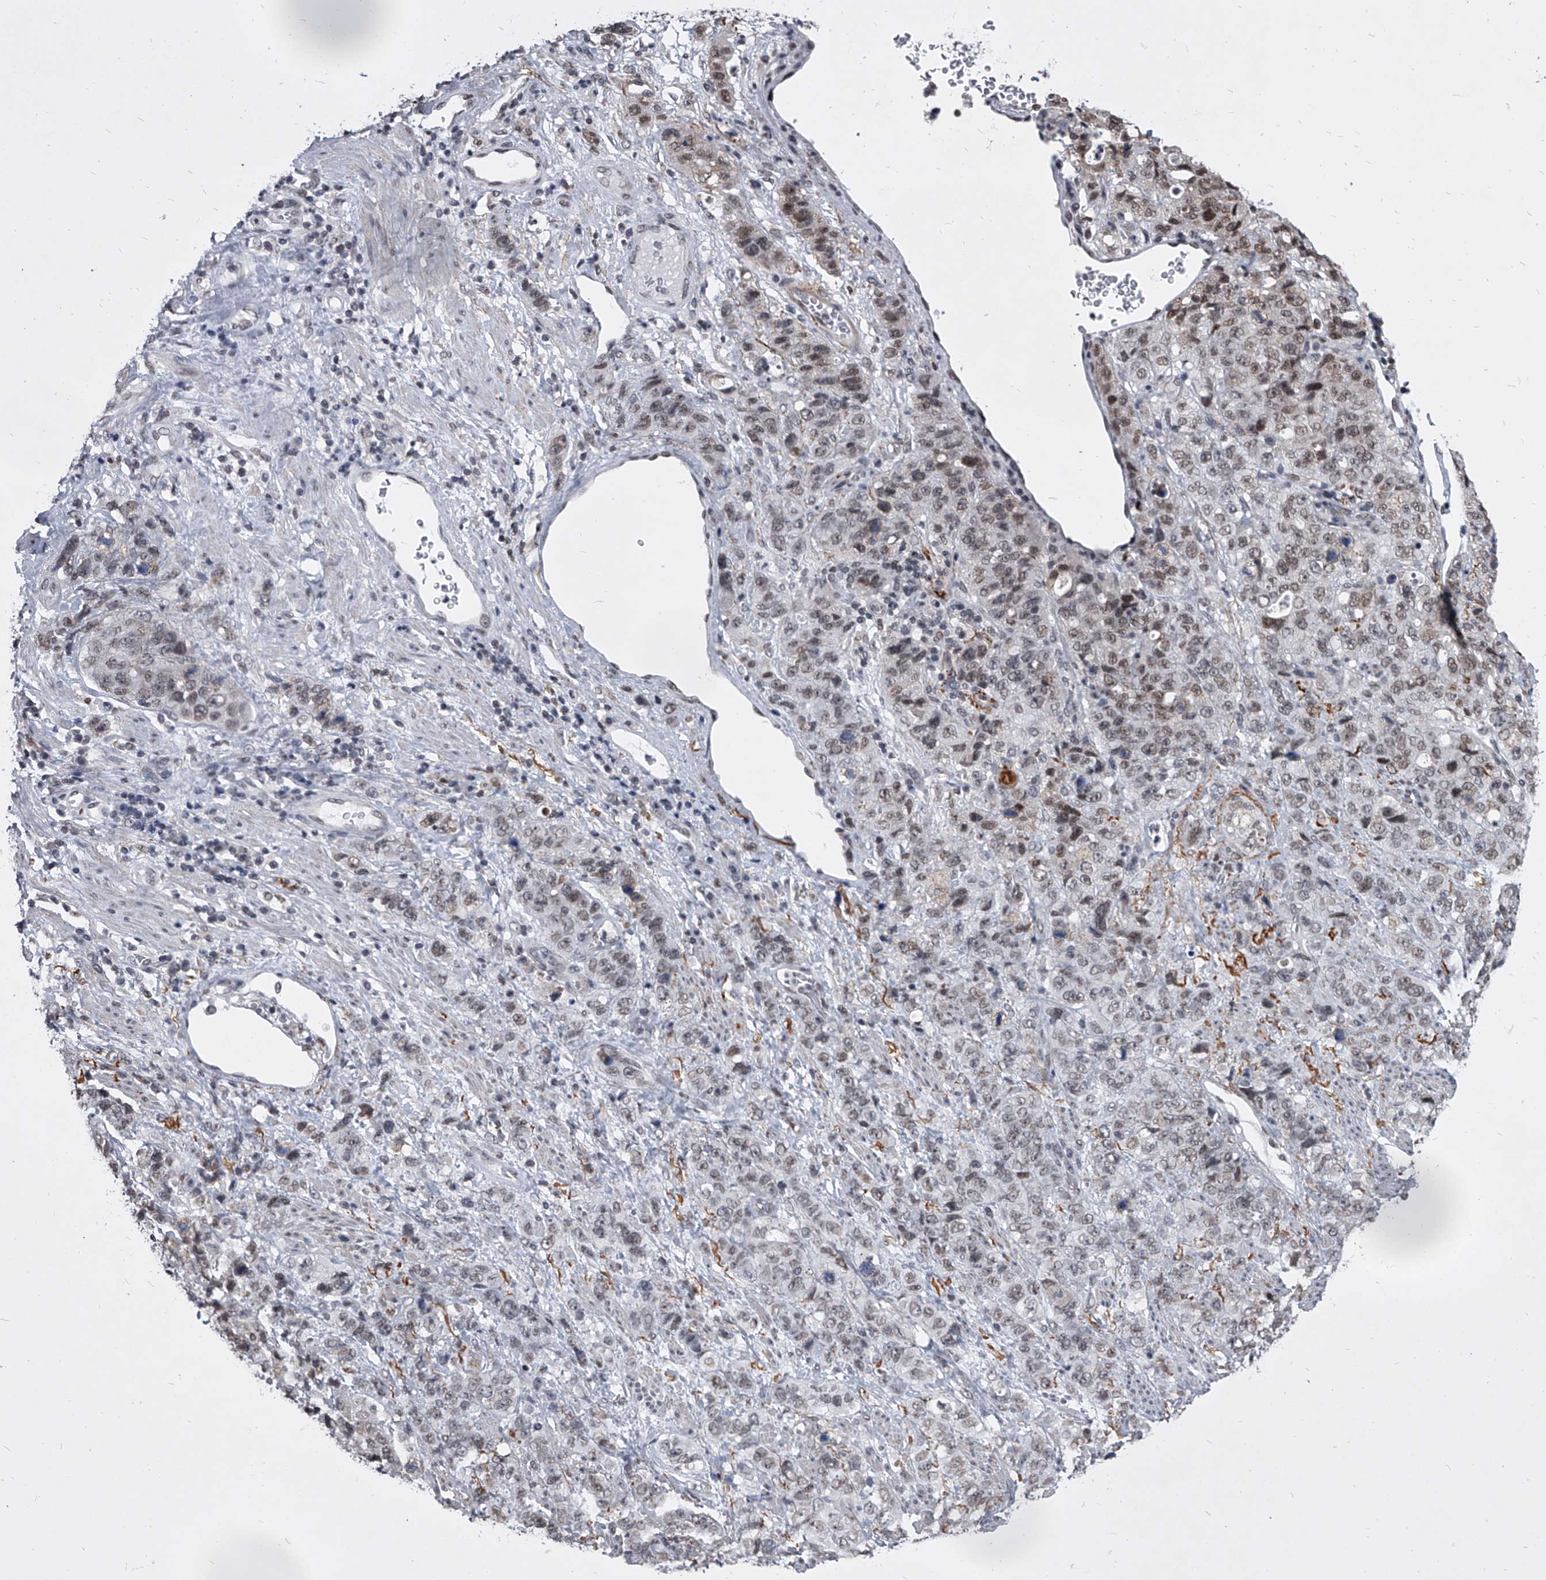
{"staining": {"intensity": "weak", "quantity": "<25%", "location": "nuclear"}, "tissue": "stomach cancer", "cell_type": "Tumor cells", "image_type": "cancer", "snomed": [{"axis": "morphology", "description": "Adenocarcinoma, NOS"}, {"axis": "topography", "description": "Stomach"}], "caption": "Human stomach adenocarcinoma stained for a protein using immunohistochemistry (IHC) displays no positivity in tumor cells.", "gene": "PPIL4", "patient": {"sex": "male", "age": 48}}